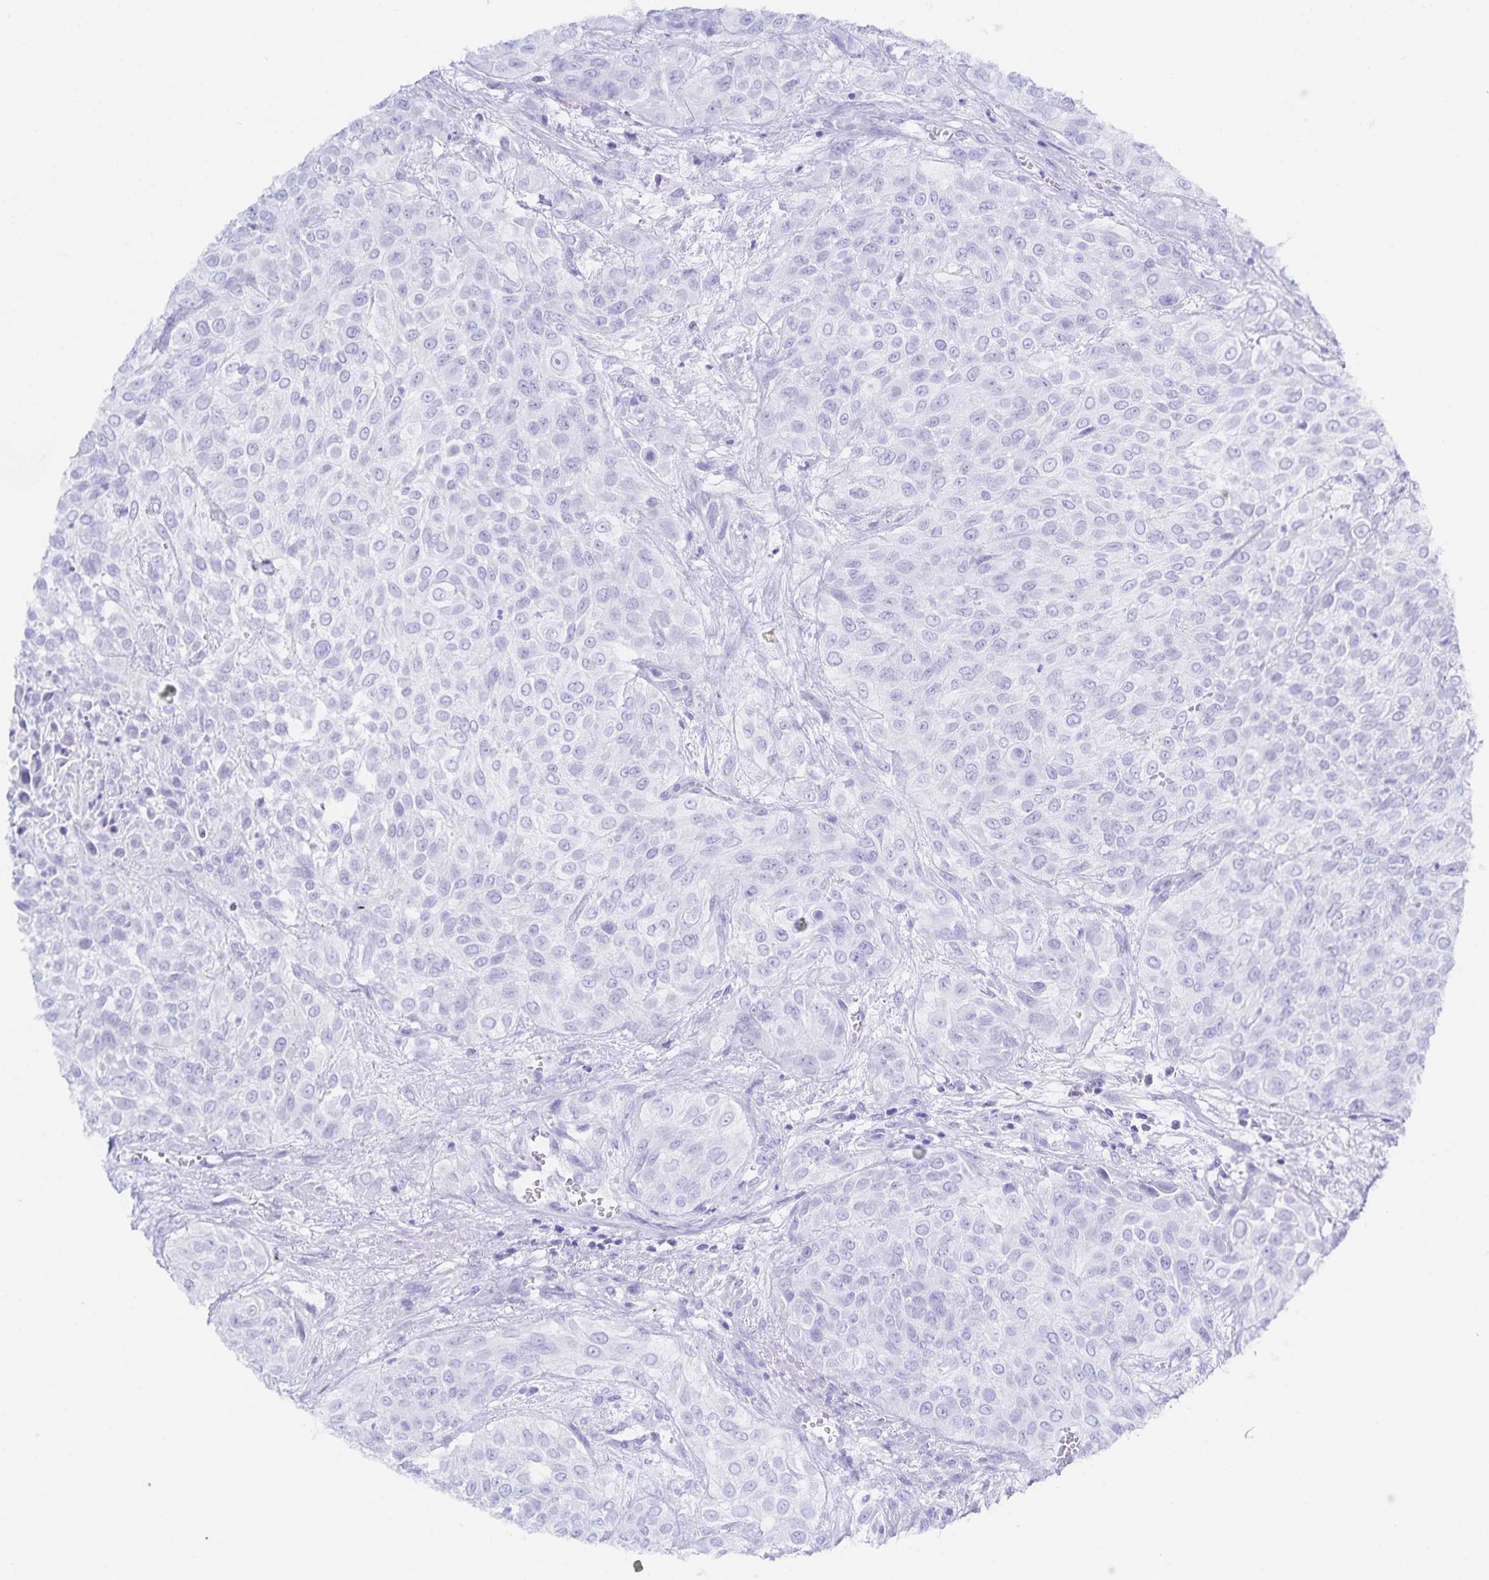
{"staining": {"intensity": "negative", "quantity": "none", "location": "none"}, "tissue": "urothelial cancer", "cell_type": "Tumor cells", "image_type": "cancer", "snomed": [{"axis": "morphology", "description": "Urothelial carcinoma, High grade"}, {"axis": "topography", "description": "Urinary bladder"}], "caption": "IHC of human urothelial cancer reveals no expression in tumor cells. (DAB IHC with hematoxylin counter stain).", "gene": "SNTN", "patient": {"sex": "male", "age": 57}}